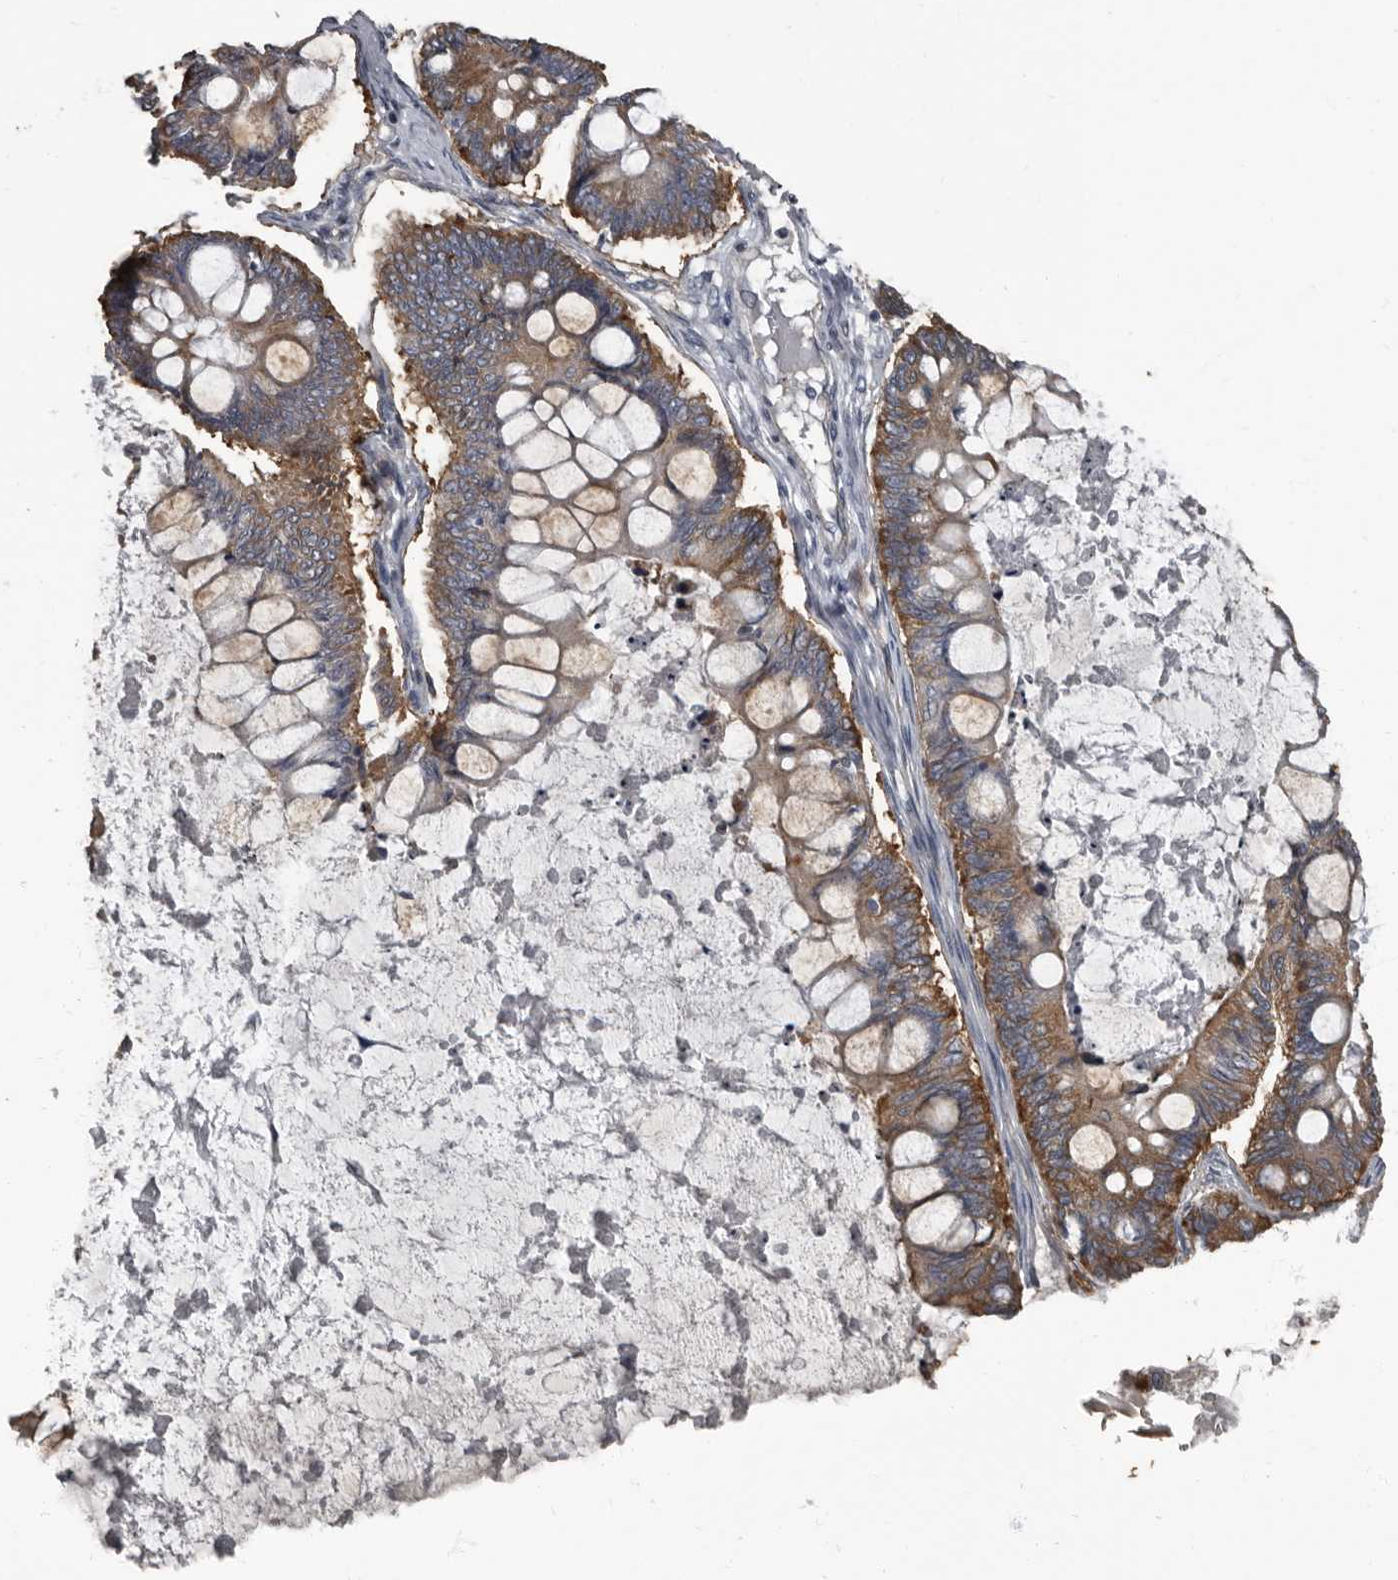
{"staining": {"intensity": "moderate", "quantity": ">75%", "location": "cytoplasmic/membranous"}, "tissue": "ovarian cancer", "cell_type": "Tumor cells", "image_type": "cancer", "snomed": [{"axis": "morphology", "description": "Cystadenocarcinoma, mucinous, NOS"}, {"axis": "topography", "description": "Ovary"}], "caption": "A photomicrograph of human ovarian cancer stained for a protein shows moderate cytoplasmic/membranous brown staining in tumor cells.", "gene": "TPD52L1", "patient": {"sex": "female", "age": 61}}